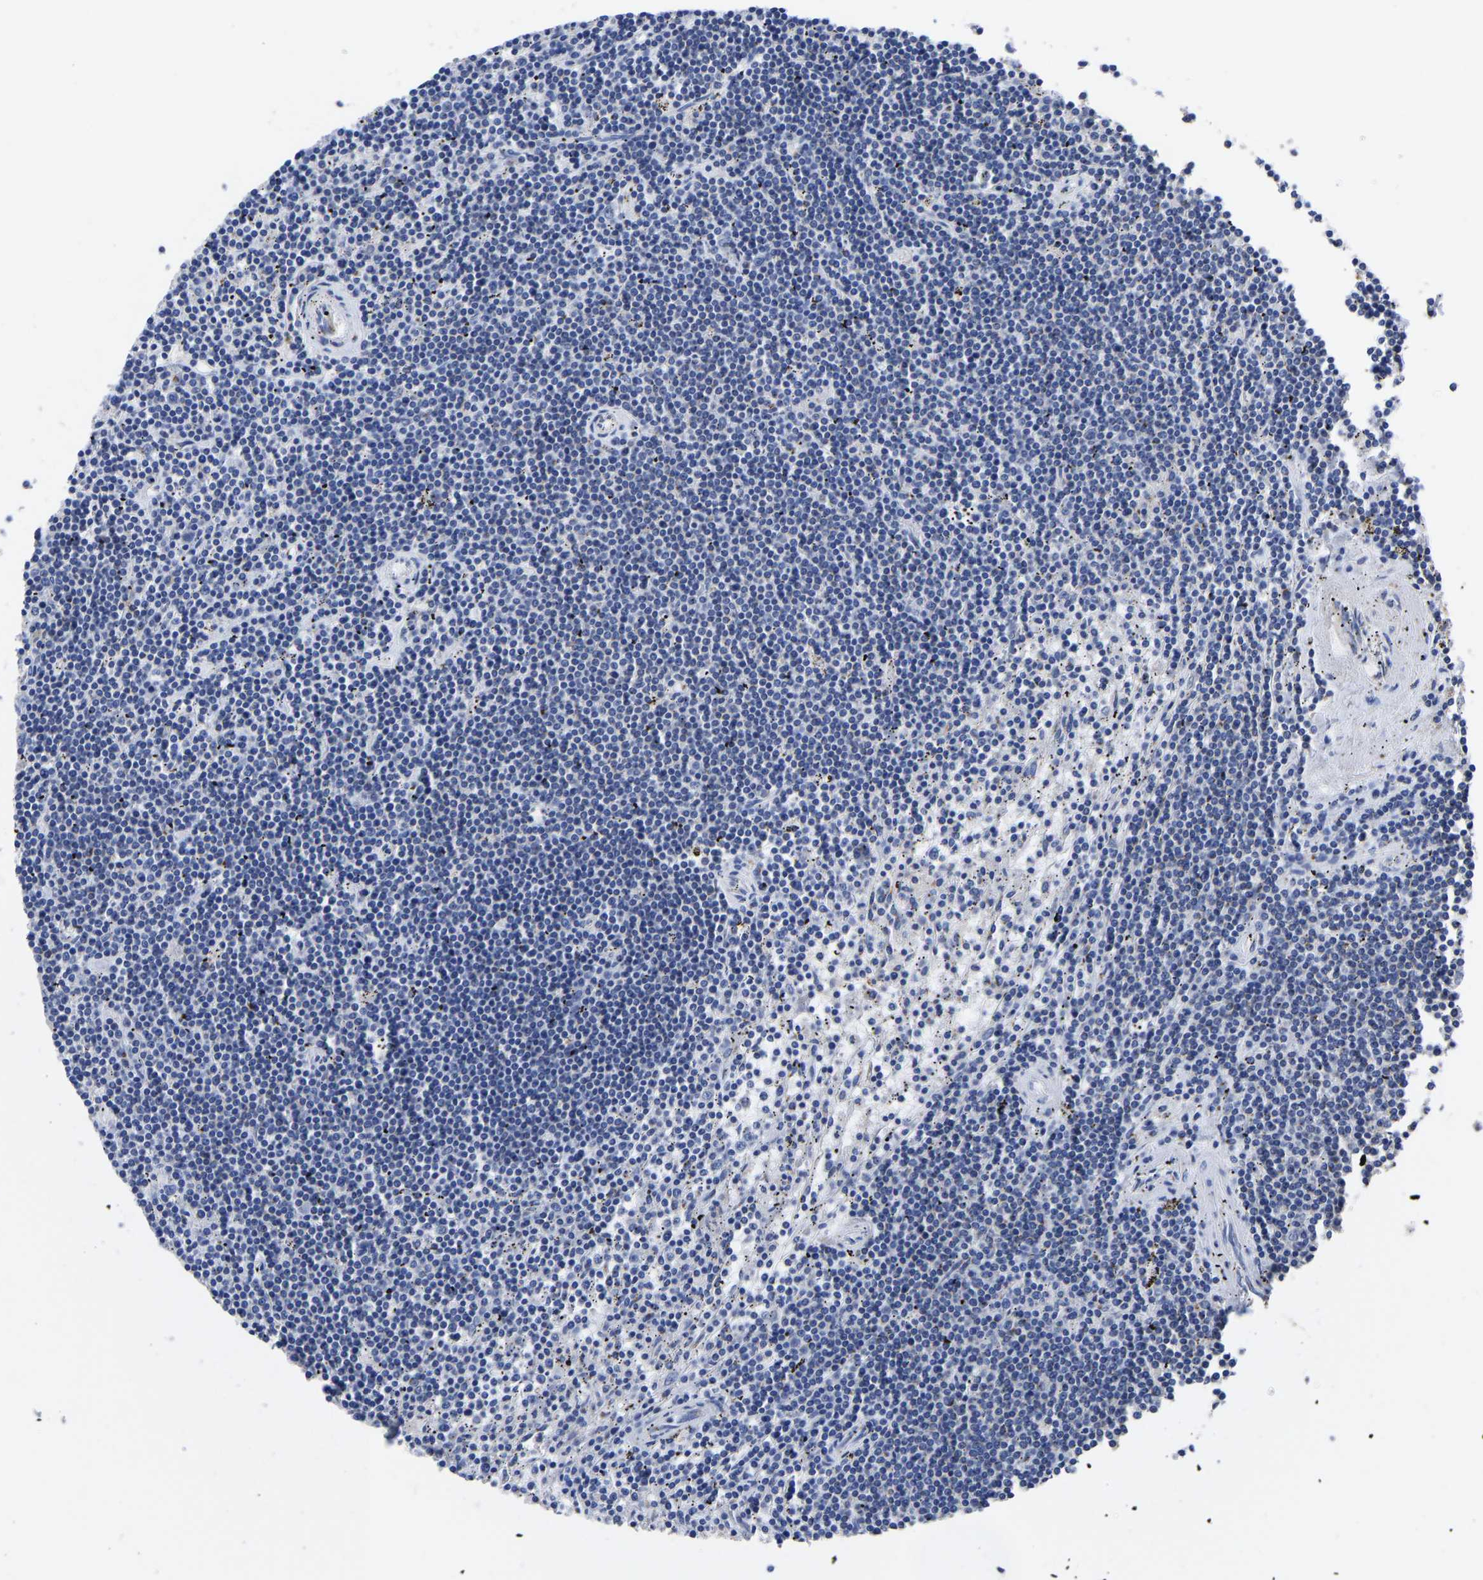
{"staining": {"intensity": "moderate", "quantity": "<25%", "location": "cytoplasmic/membranous"}, "tissue": "lymphoma", "cell_type": "Tumor cells", "image_type": "cancer", "snomed": [{"axis": "morphology", "description": "Malignant lymphoma, non-Hodgkin's type, Low grade"}, {"axis": "topography", "description": "Spleen"}], "caption": "Immunohistochemistry histopathology image of human malignant lymphoma, non-Hodgkin's type (low-grade) stained for a protein (brown), which demonstrates low levels of moderate cytoplasmic/membranous positivity in approximately <25% of tumor cells.", "gene": "TMEM87A", "patient": {"sex": "male", "age": 76}}